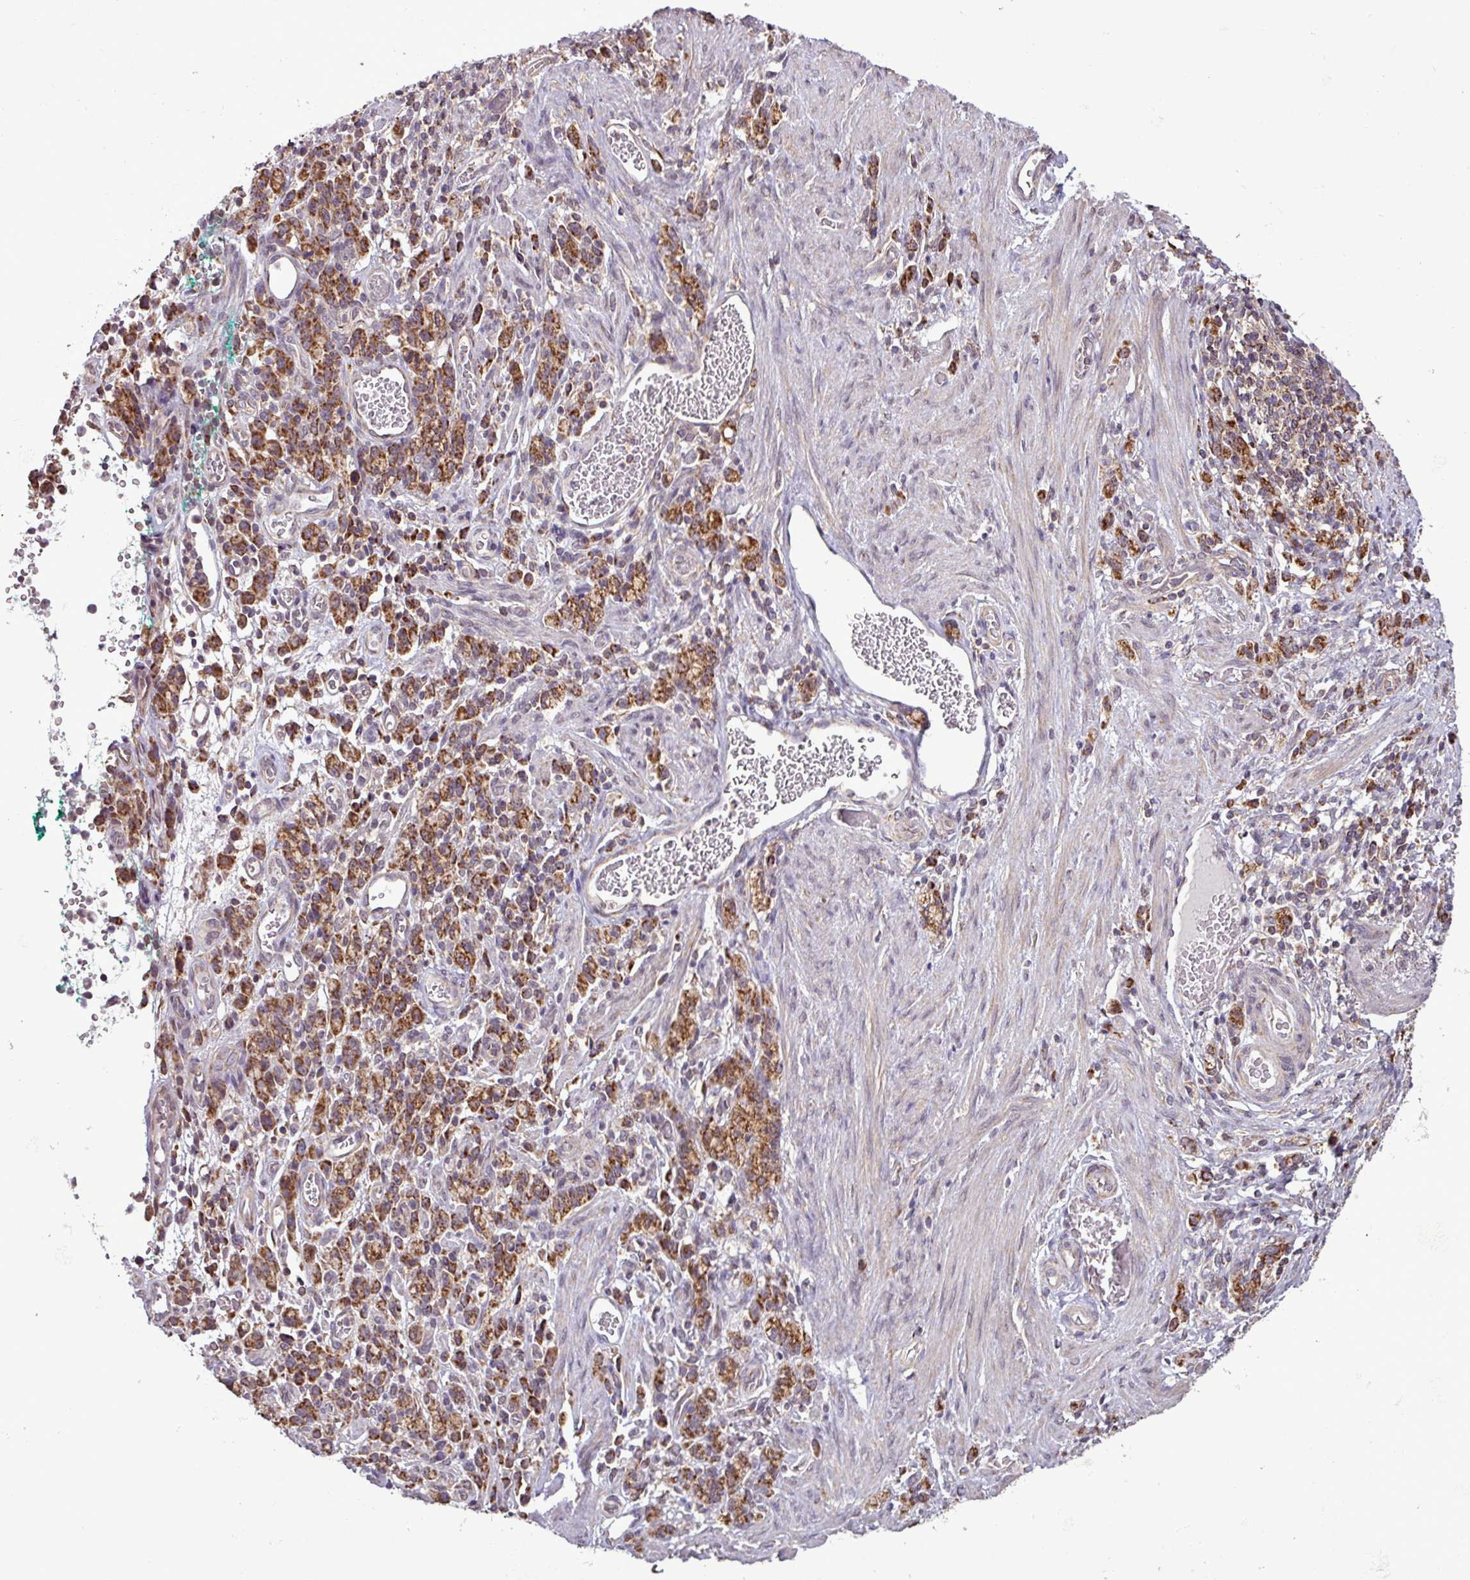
{"staining": {"intensity": "strong", "quantity": ">75%", "location": "cytoplasmic/membranous"}, "tissue": "stomach cancer", "cell_type": "Tumor cells", "image_type": "cancer", "snomed": [{"axis": "morphology", "description": "Adenocarcinoma, NOS"}, {"axis": "topography", "description": "Stomach"}], "caption": "Immunohistochemistry (DAB) staining of stomach cancer (adenocarcinoma) reveals strong cytoplasmic/membranous protein positivity in approximately >75% of tumor cells.", "gene": "MCTP2", "patient": {"sex": "male", "age": 77}}